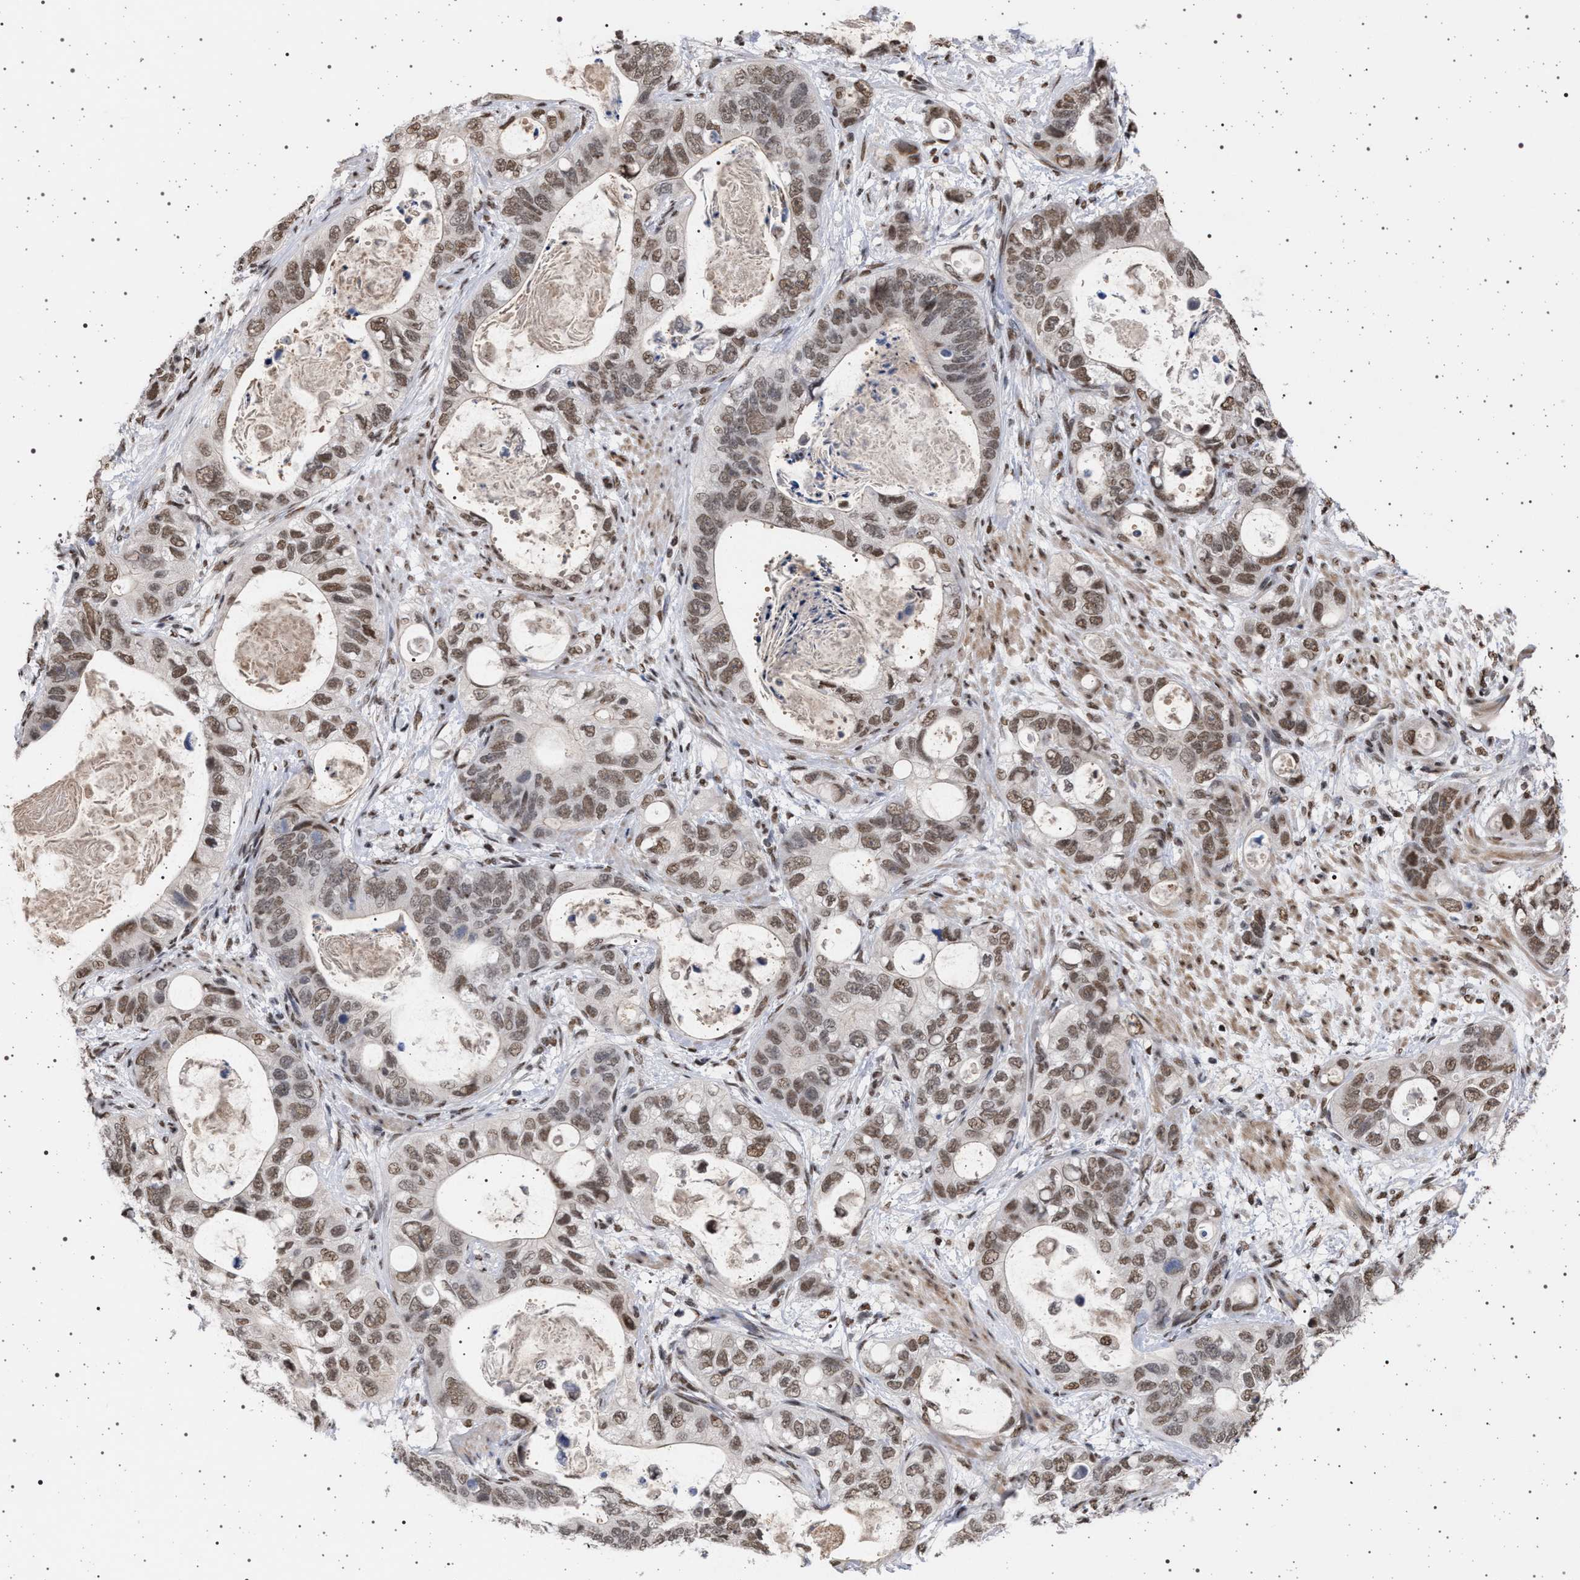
{"staining": {"intensity": "moderate", "quantity": ">75%", "location": "nuclear"}, "tissue": "stomach cancer", "cell_type": "Tumor cells", "image_type": "cancer", "snomed": [{"axis": "morphology", "description": "Normal tissue, NOS"}, {"axis": "morphology", "description": "Adenocarcinoma, NOS"}, {"axis": "topography", "description": "Stomach"}], "caption": "This micrograph exhibits immunohistochemistry staining of human stomach cancer, with medium moderate nuclear positivity in about >75% of tumor cells.", "gene": "PHF12", "patient": {"sex": "female", "age": 89}}